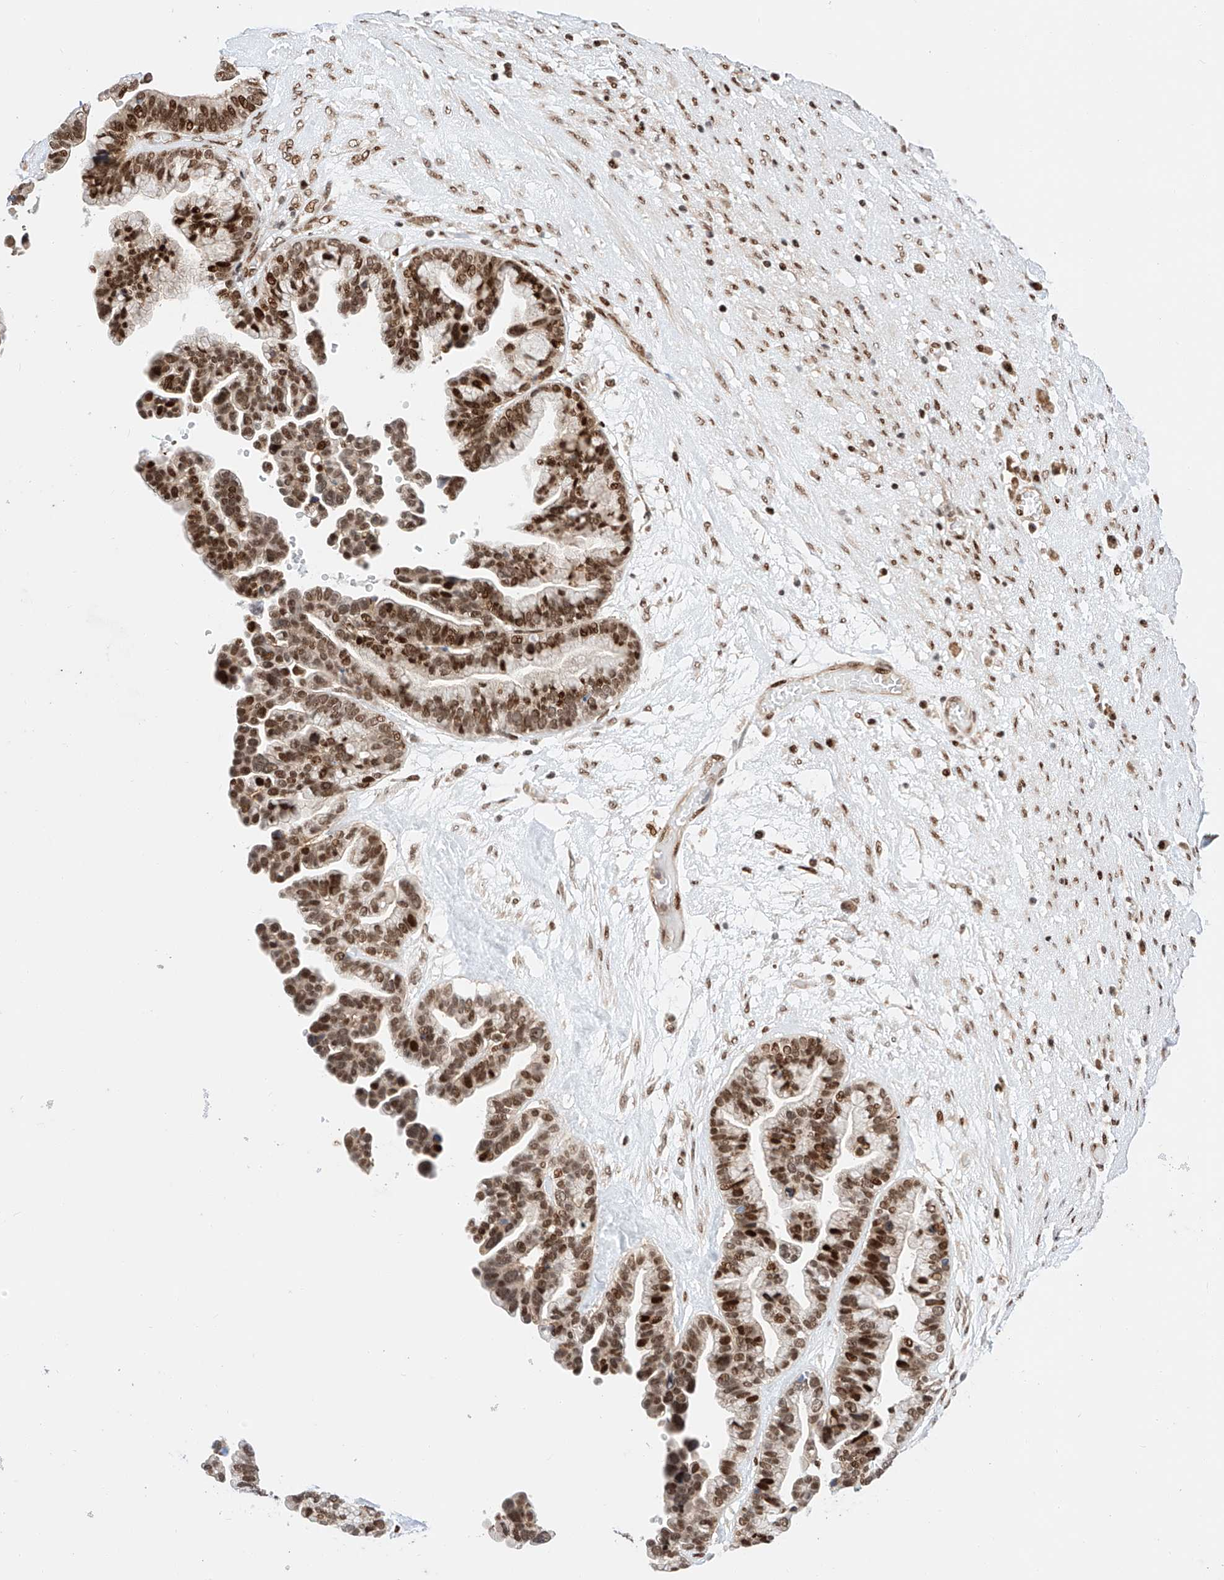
{"staining": {"intensity": "strong", "quantity": ">75%", "location": "nuclear"}, "tissue": "ovarian cancer", "cell_type": "Tumor cells", "image_type": "cancer", "snomed": [{"axis": "morphology", "description": "Cystadenocarcinoma, serous, NOS"}, {"axis": "topography", "description": "Ovary"}], "caption": "Ovarian cancer (serous cystadenocarcinoma) tissue reveals strong nuclear expression in about >75% of tumor cells", "gene": "HDAC9", "patient": {"sex": "female", "age": 56}}